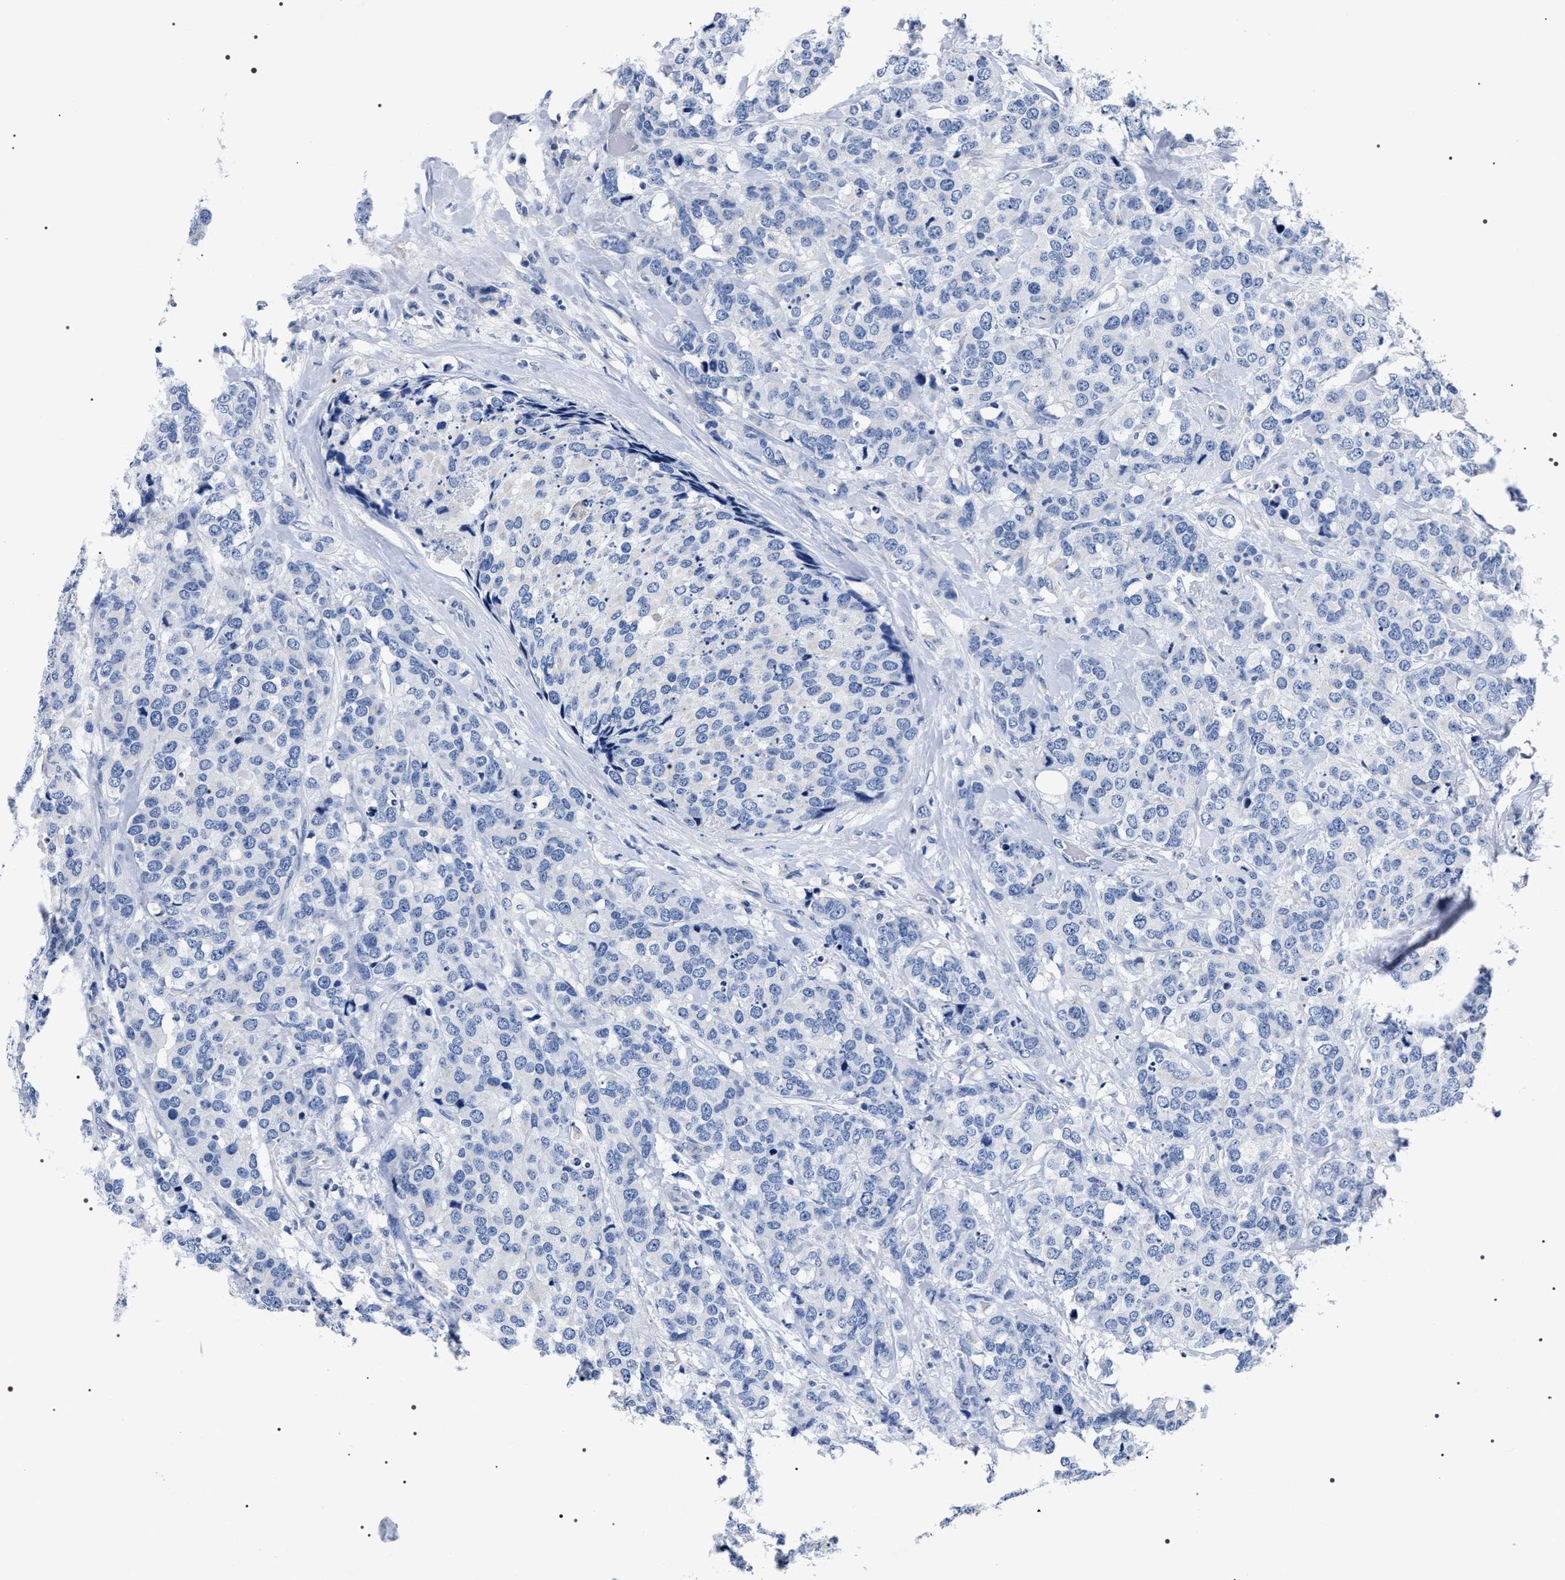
{"staining": {"intensity": "negative", "quantity": "none", "location": "none"}, "tissue": "breast cancer", "cell_type": "Tumor cells", "image_type": "cancer", "snomed": [{"axis": "morphology", "description": "Lobular carcinoma"}, {"axis": "topography", "description": "Breast"}], "caption": "Immunohistochemistry of lobular carcinoma (breast) shows no staining in tumor cells.", "gene": "ADH4", "patient": {"sex": "female", "age": 59}}